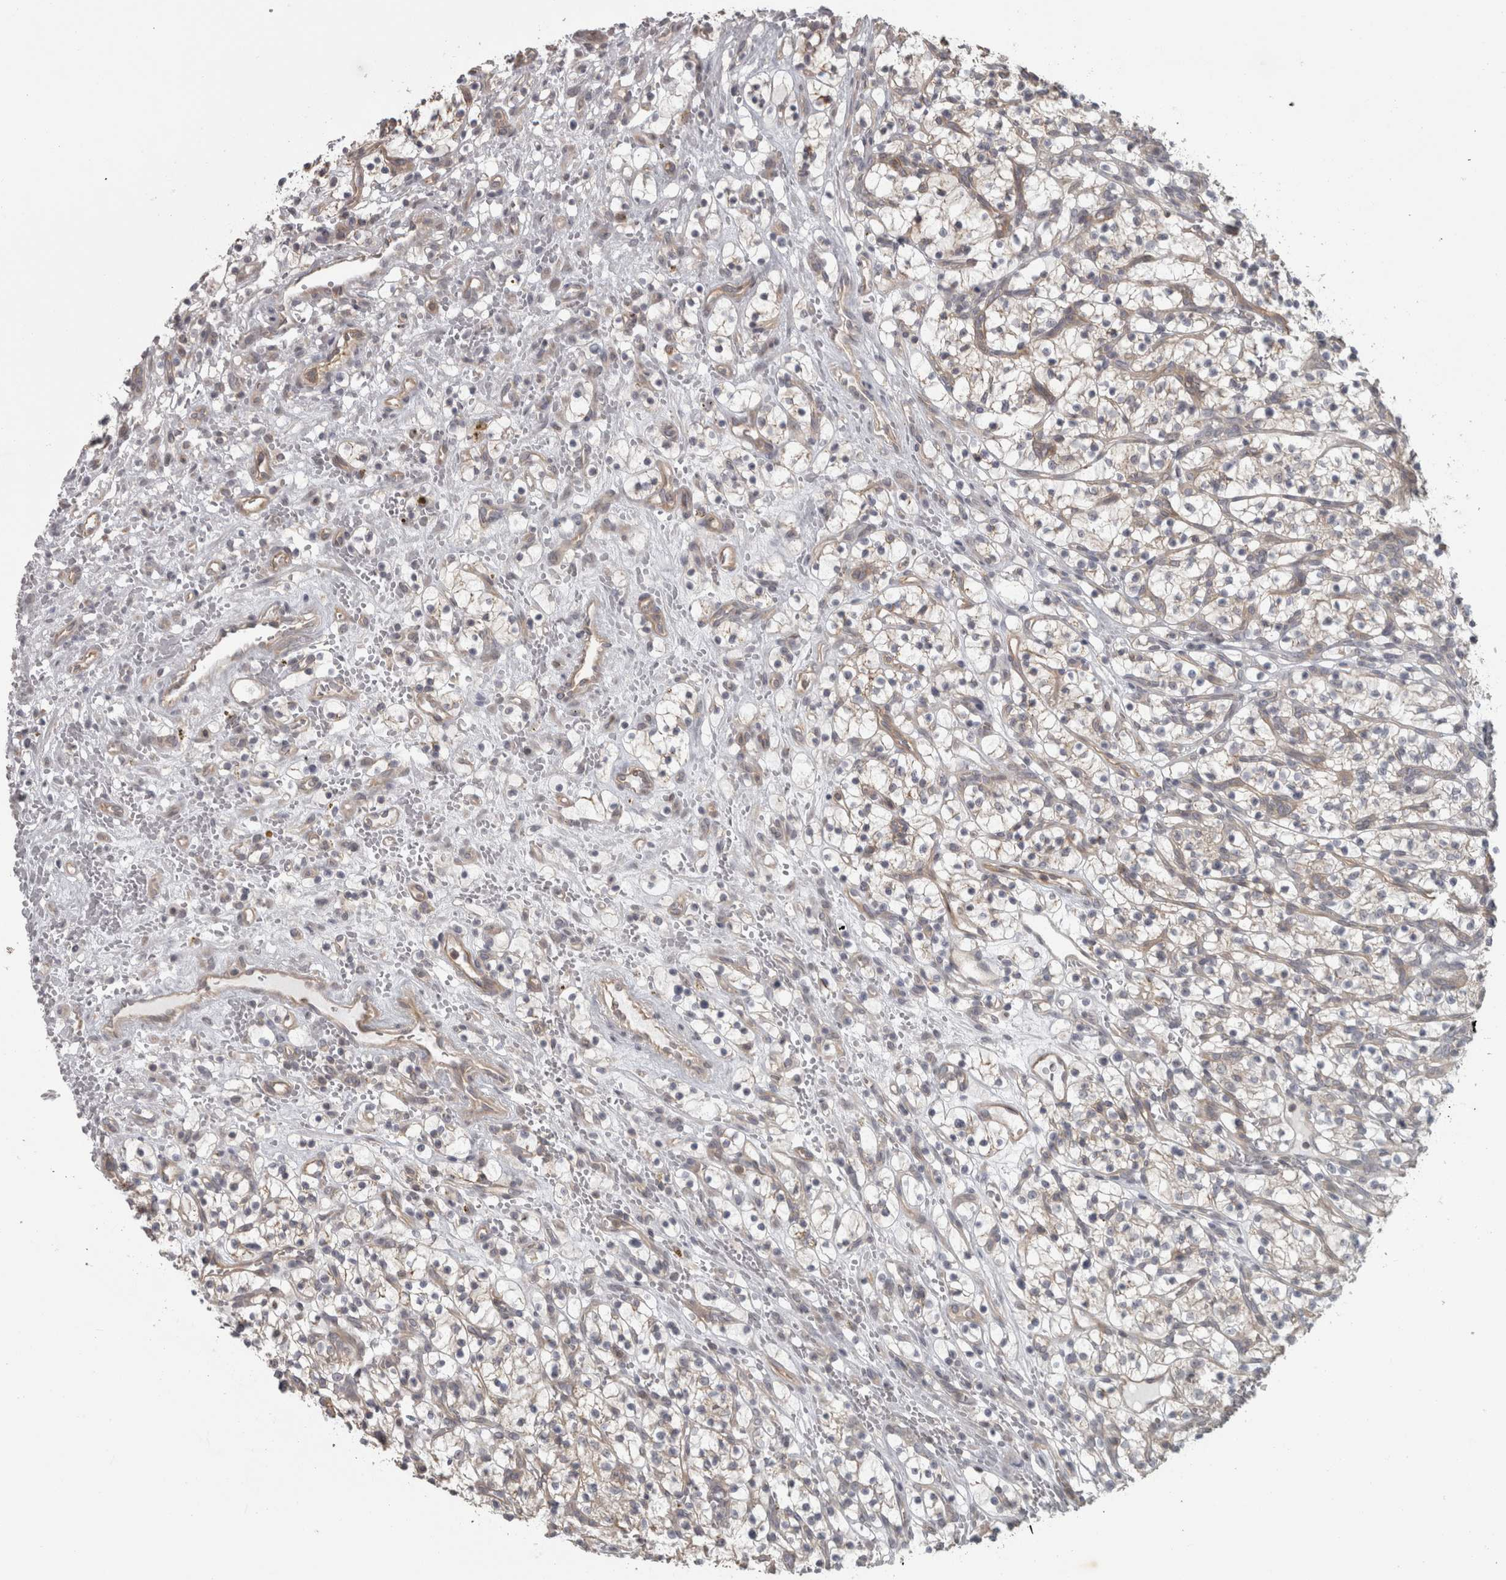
{"staining": {"intensity": "weak", "quantity": "25%-75%", "location": "cytoplasmic/membranous"}, "tissue": "renal cancer", "cell_type": "Tumor cells", "image_type": "cancer", "snomed": [{"axis": "morphology", "description": "Adenocarcinoma, NOS"}, {"axis": "topography", "description": "Kidney"}], "caption": "Renal cancer stained with a brown dye exhibits weak cytoplasmic/membranous positive expression in about 25%-75% of tumor cells.", "gene": "PPP1R12B", "patient": {"sex": "female", "age": 57}}